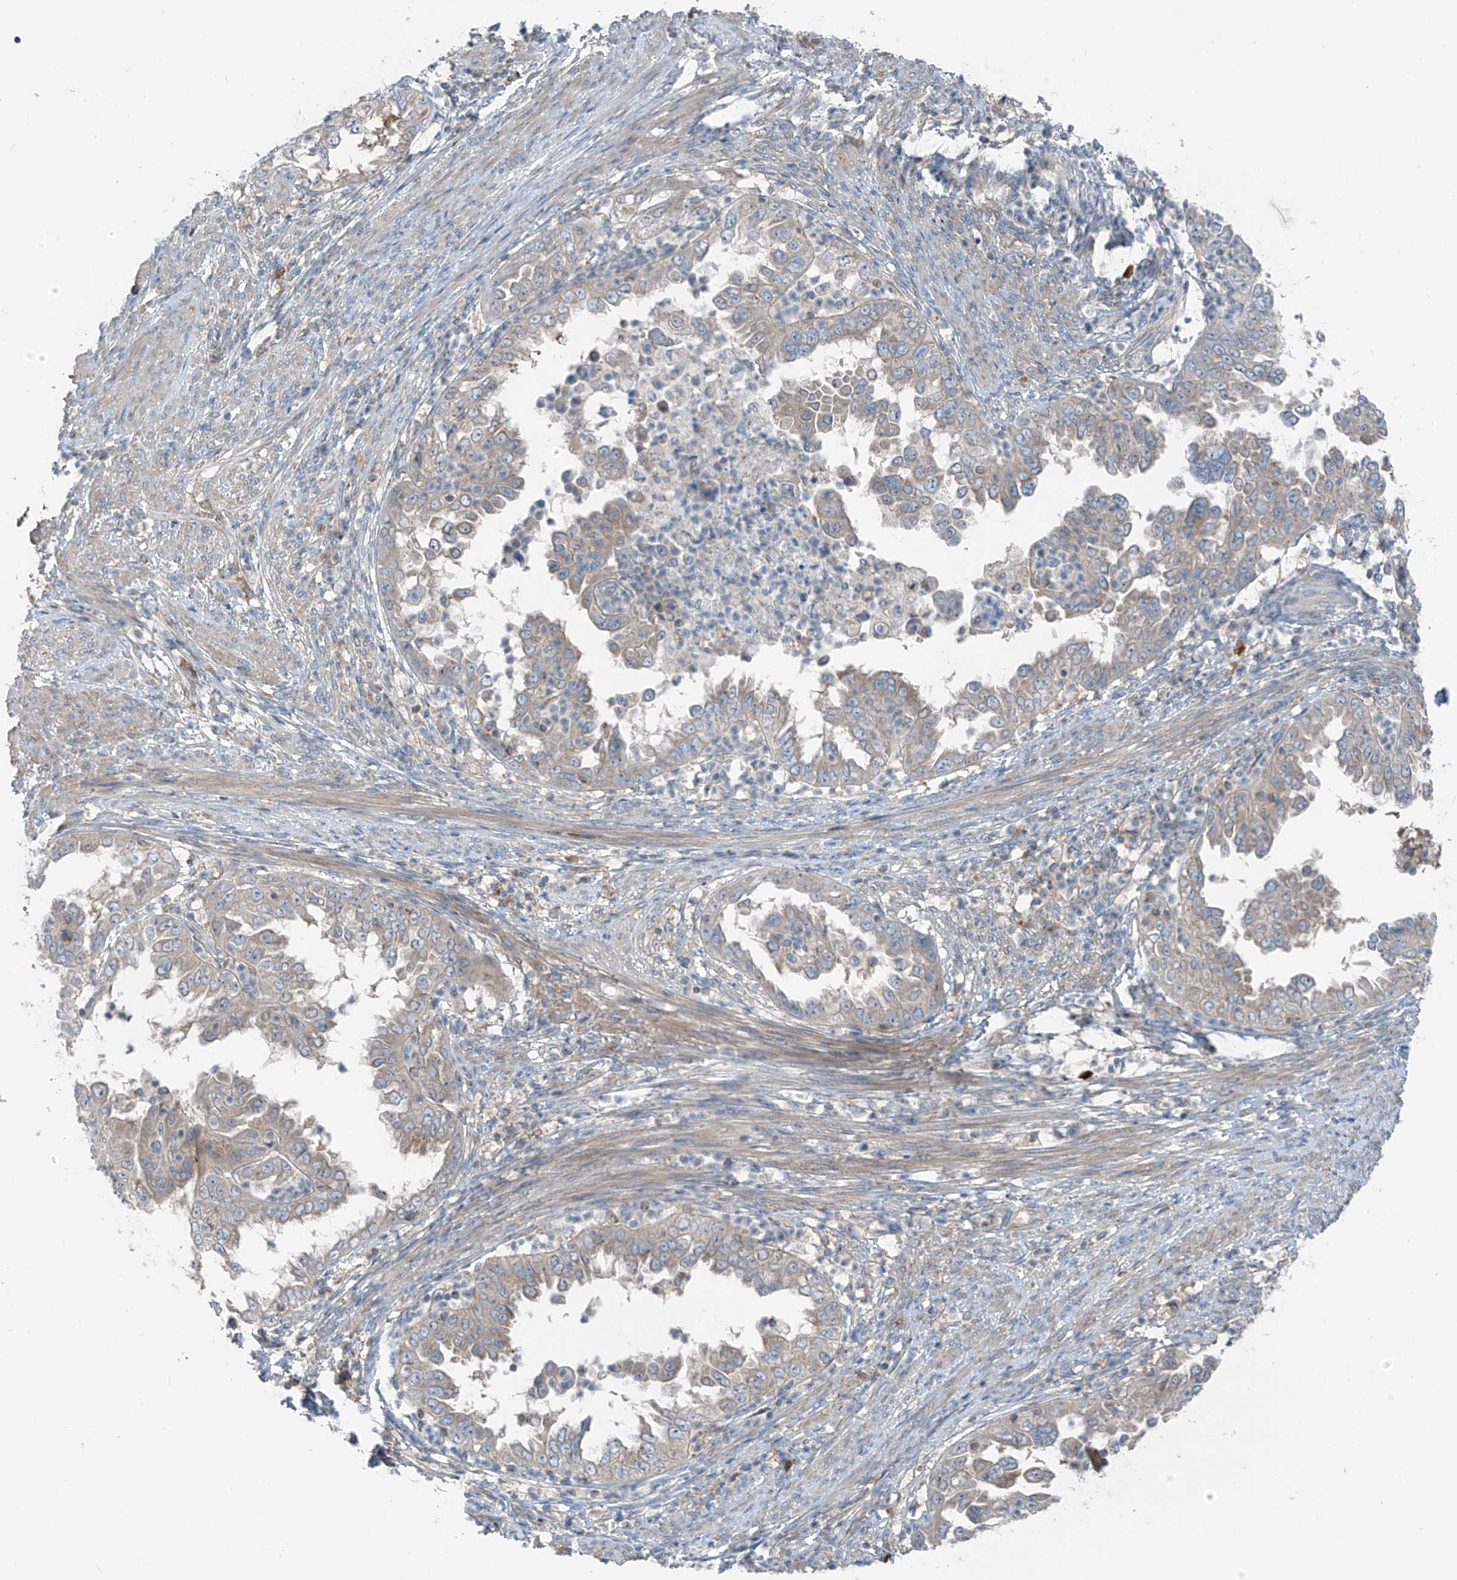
{"staining": {"intensity": "negative", "quantity": "none", "location": "none"}, "tissue": "endometrial cancer", "cell_type": "Tumor cells", "image_type": "cancer", "snomed": [{"axis": "morphology", "description": "Adenocarcinoma, NOS"}, {"axis": "topography", "description": "Endometrium"}], "caption": "This is an IHC image of endometrial cancer. There is no staining in tumor cells.", "gene": "SLC12A6", "patient": {"sex": "female", "age": 85}}